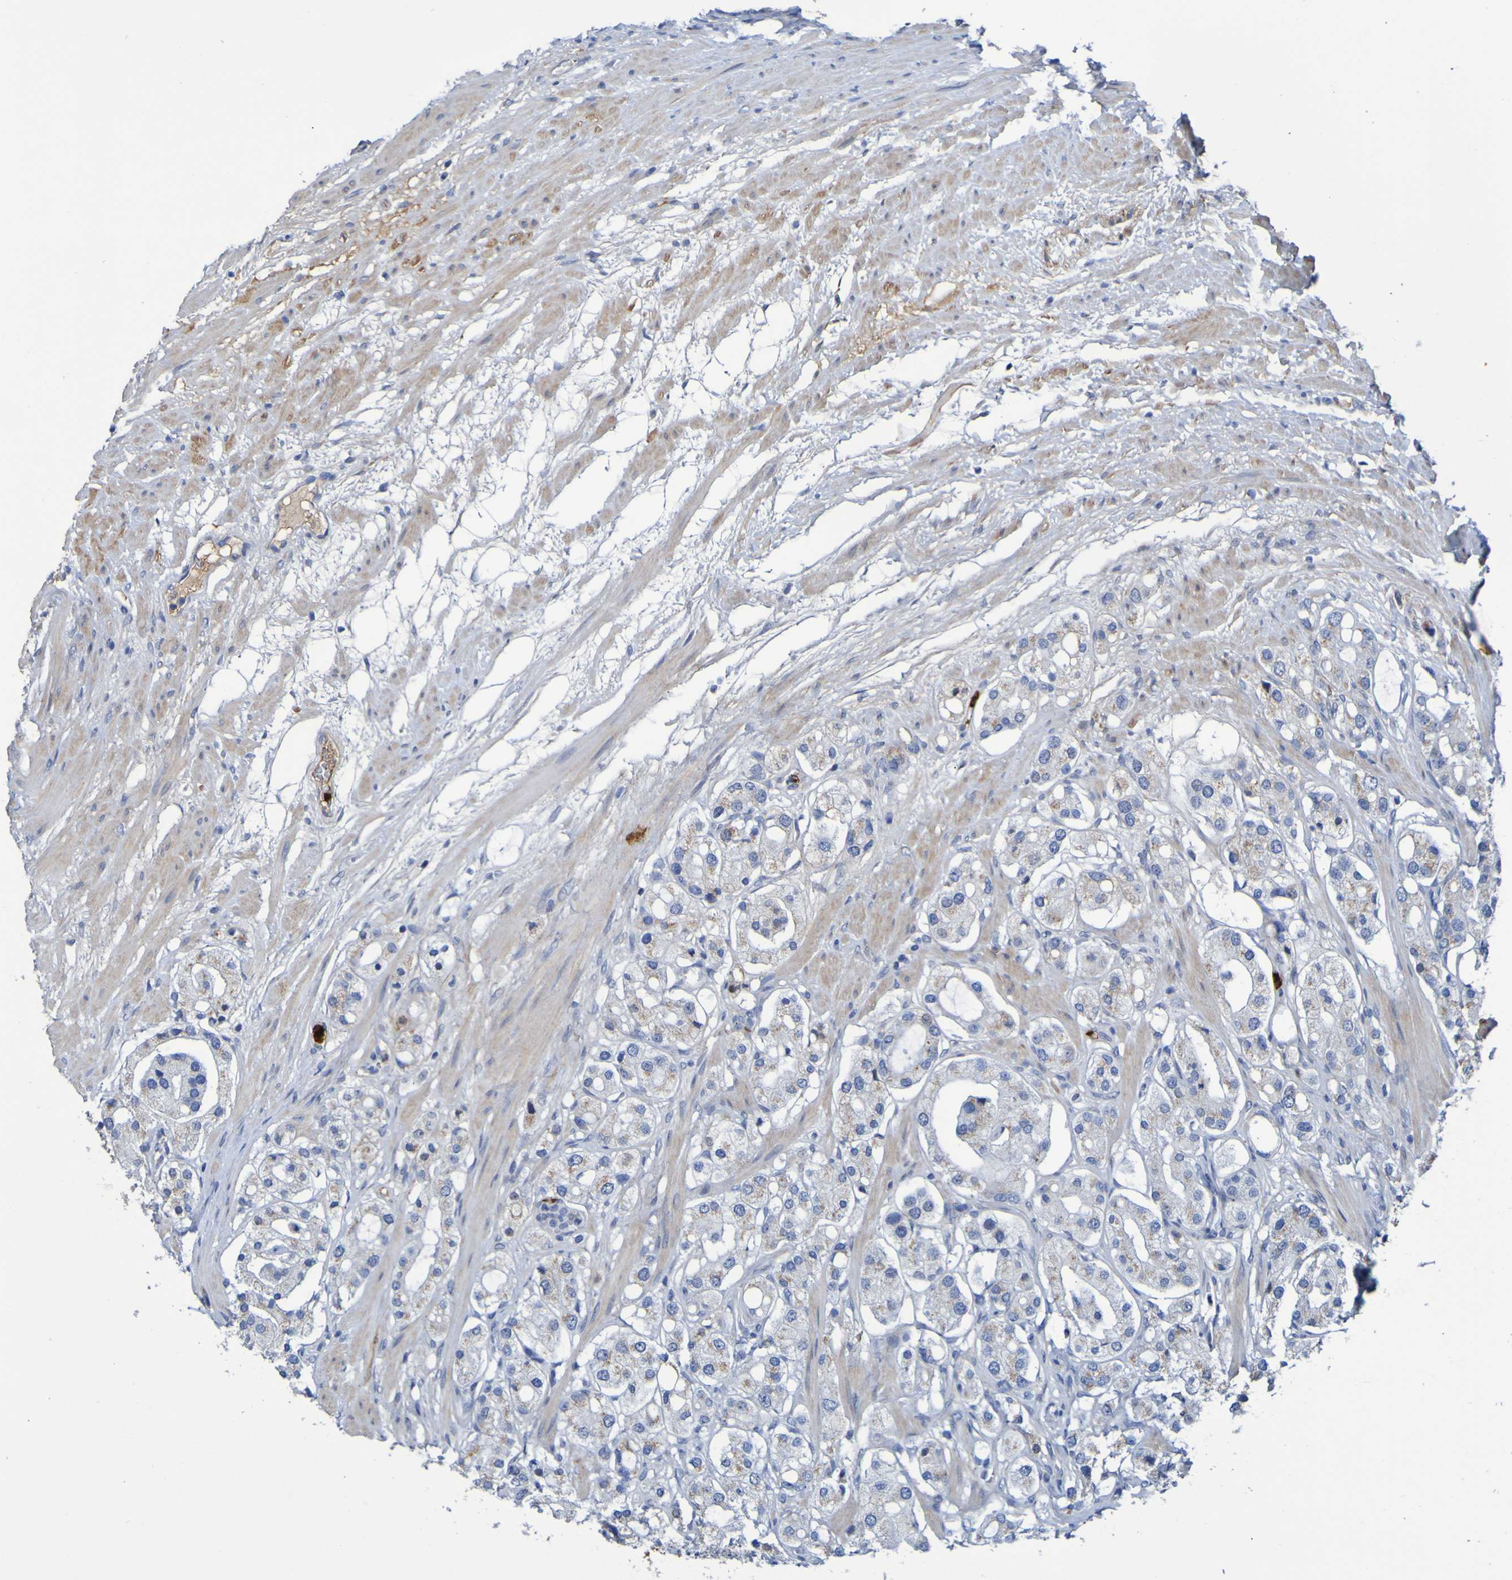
{"staining": {"intensity": "weak", "quantity": "25%-75%", "location": "cytoplasmic/membranous"}, "tissue": "prostate cancer", "cell_type": "Tumor cells", "image_type": "cancer", "snomed": [{"axis": "morphology", "description": "Adenocarcinoma, High grade"}, {"axis": "topography", "description": "Prostate"}], "caption": "A low amount of weak cytoplasmic/membranous staining is identified in about 25%-75% of tumor cells in prostate cancer (adenocarcinoma (high-grade)) tissue.", "gene": "C11orf24", "patient": {"sex": "male", "age": 65}}